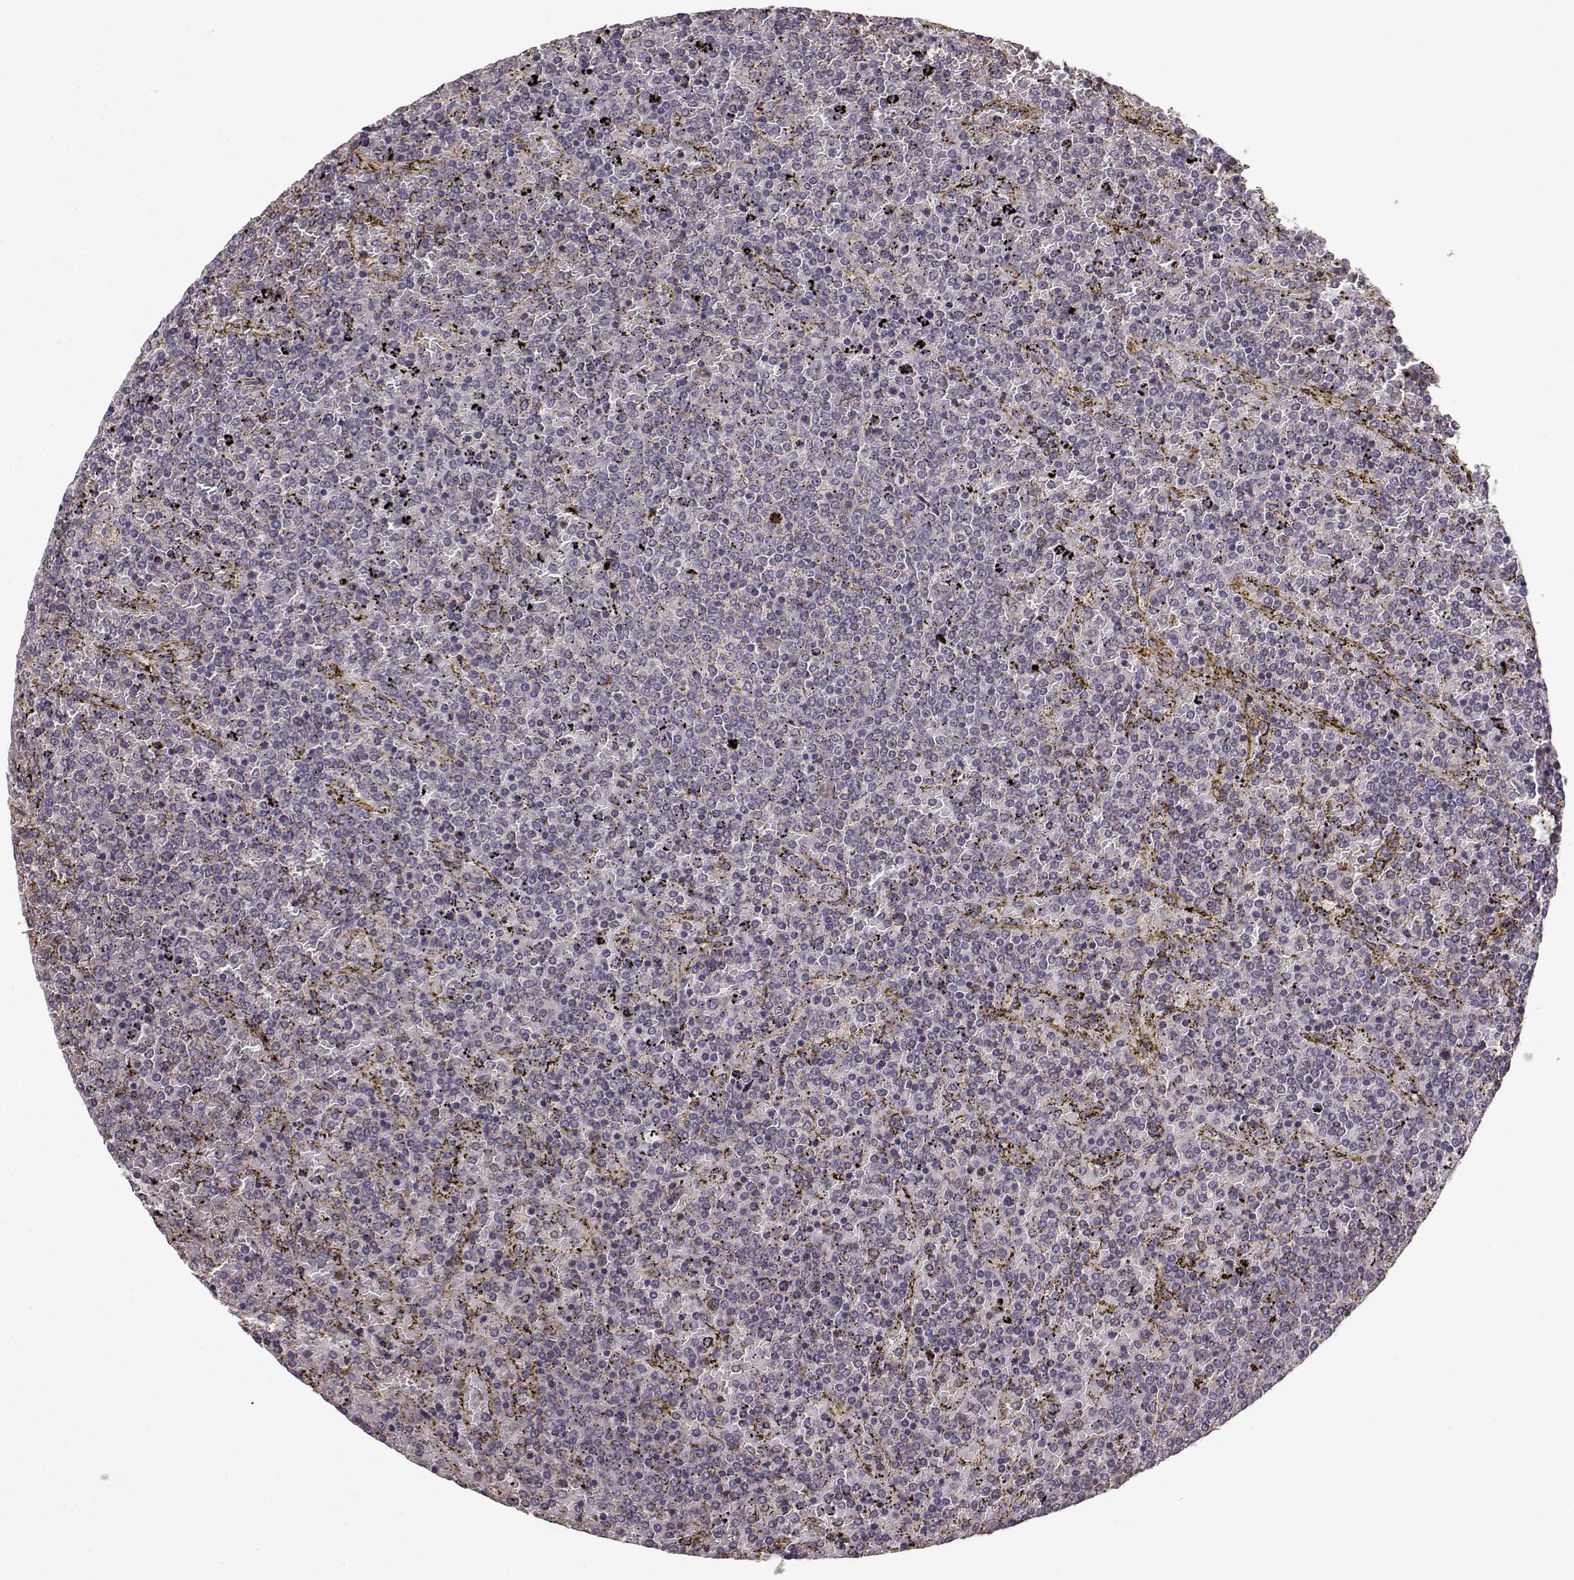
{"staining": {"intensity": "negative", "quantity": "none", "location": "none"}, "tissue": "lymphoma", "cell_type": "Tumor cells", "image_type": "cancer", "snomed": [{"axis": "morphology", "description": "Malignant lymphoma, non-Hodgkin's type, Low grade"}, {"axis": "topography", "description": "Spleen"}], "caption": "The immunohistochemistry (IHC) image has no significant positivity in tumor cells of malignant lymphoma, non-Hodgkin's type (low-grade) tissue.", "gene": "ERBB3", "patient": {"sex": "female", "age": 77}}